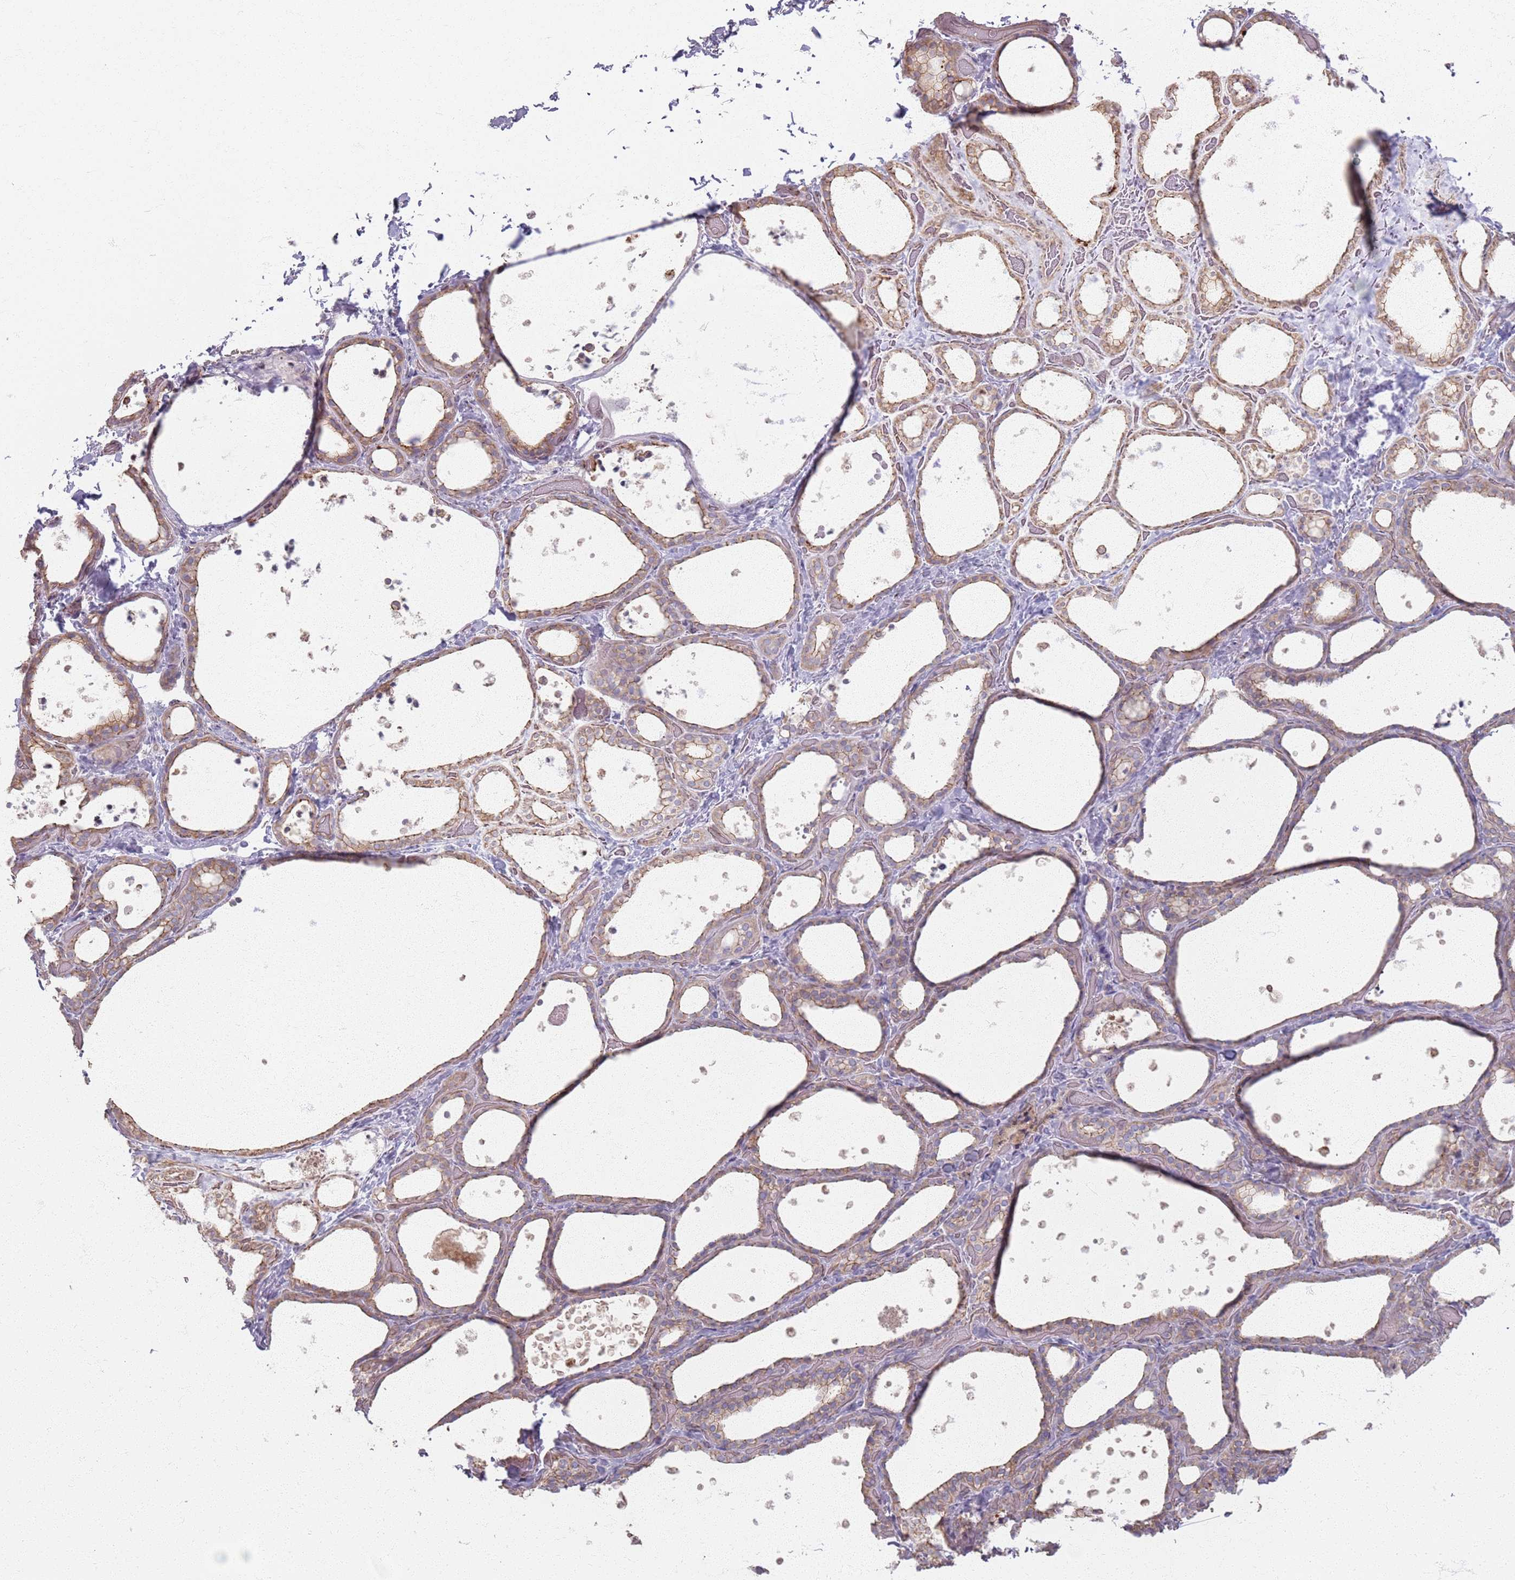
{"staining": {"intensity": "weak", "quantity": ">75%", "location": "cytoplasmic/membranous"}, "tissue": "thyroid gland", "cell_type": "Glandular cells", "image_type": "normal", "snomed": [{"axis": "morphology", "description": "Normal tissue, NOS"}, {"axis": "topography", "description": "Thyroid gland"}], "caption": "IHC (DAB (3,3'-diaminobenzidine)) staining of normal human thyroid gland displays weak cytoplasmic/membranous protein positivity in approximately >75% of glandular cells. (brown staining indicates protein expression, while blue staining denotes nuclei).", "gene": "KCNA5", "patient": {"sex": "female", "age": 44}}